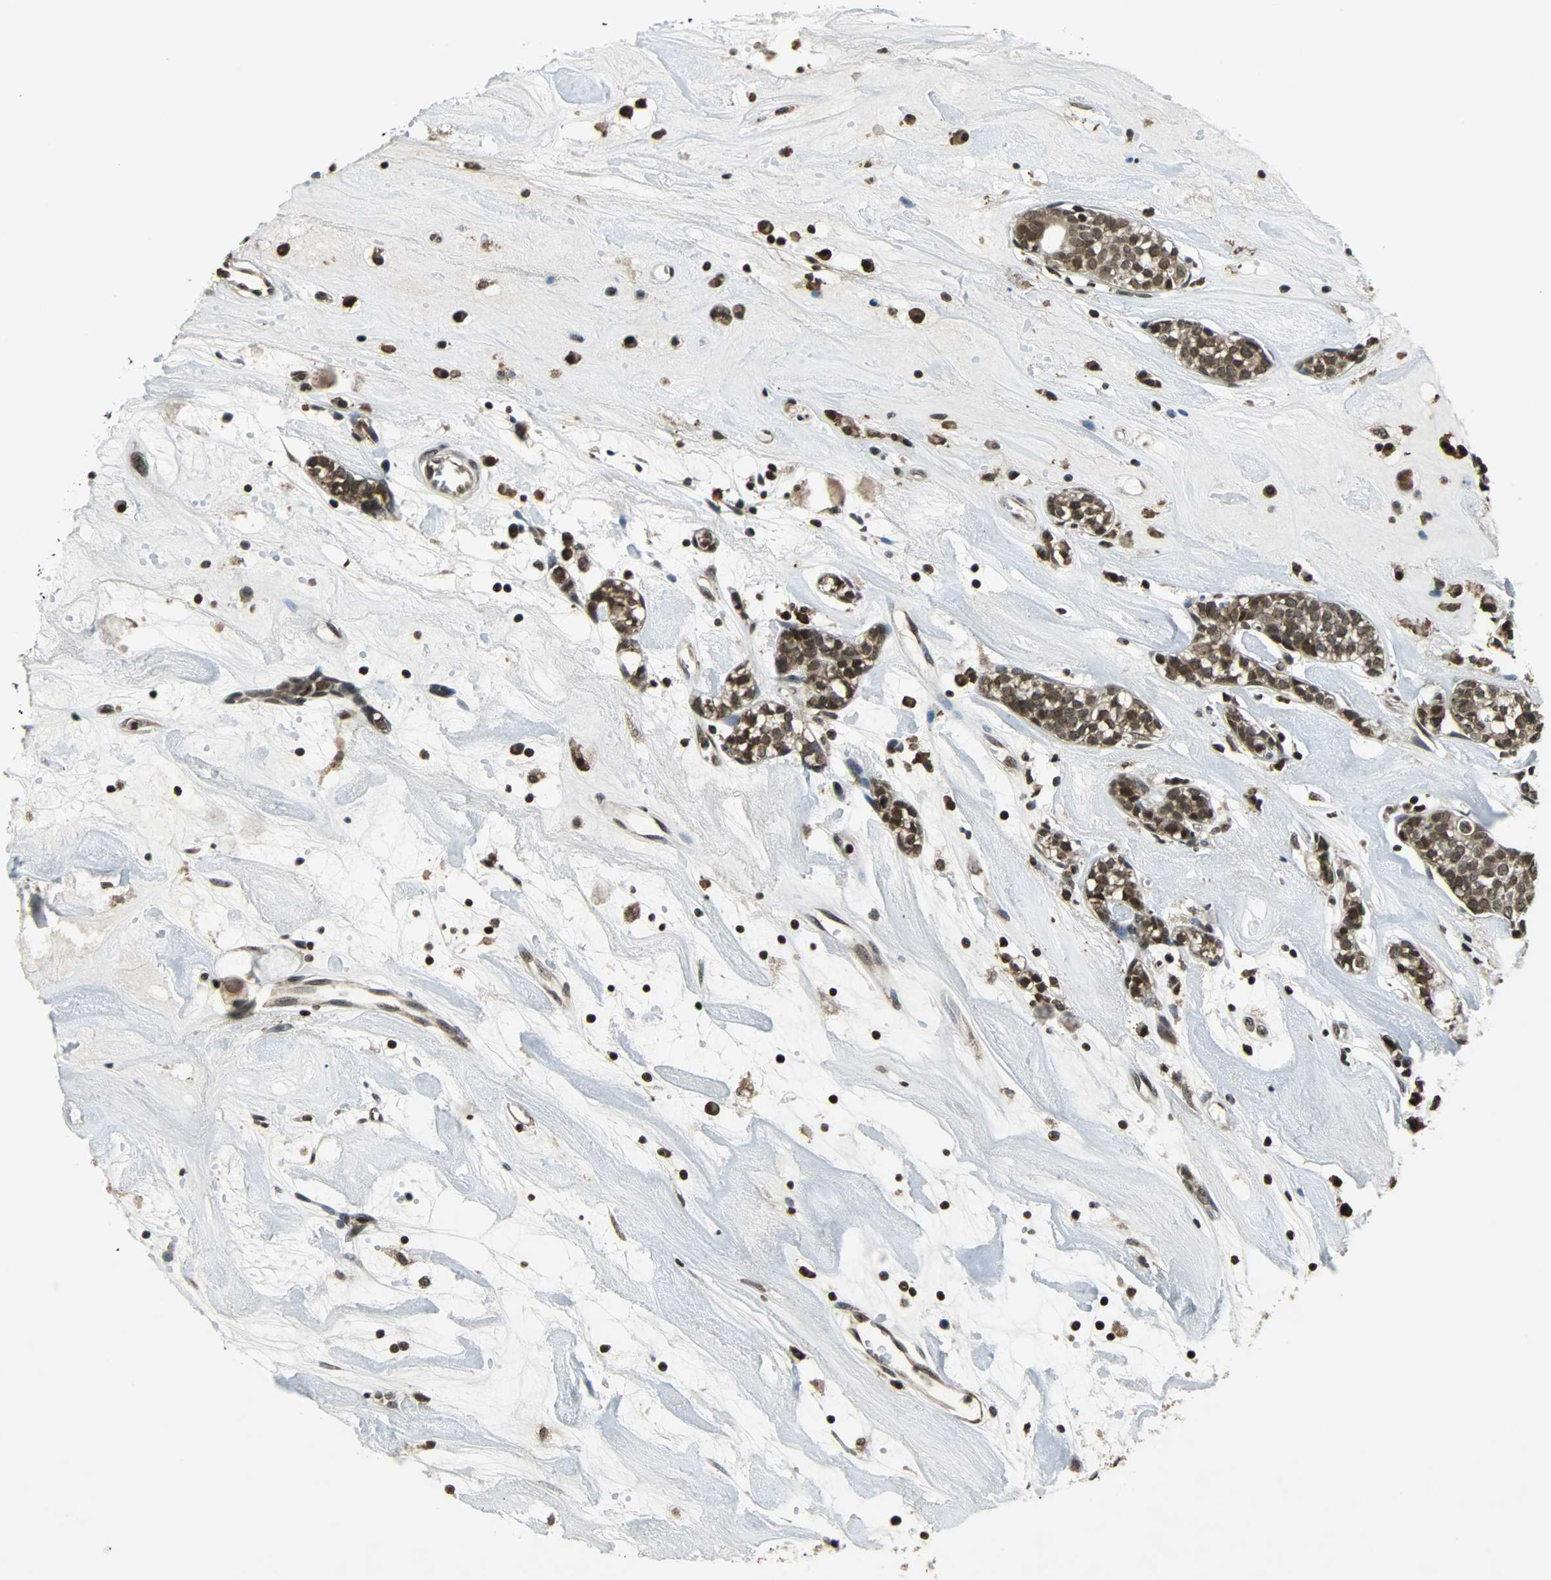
{"staining": {"intensity": "strong", "quantity": ">75%", "location": "cytoplasmic/membranous,nuclear"}, "tissue": "head and neck cancer", "cell_type": "Tumor cells", "image_type": "cancer", "snomed": [{"axis": "morphology", "description": "Adenocarcinoma, NOS"}, {"axis": "topography", "description": "Salivary gland"}, {"axis": "topography", "description": "Head-Neck"}], "caption": "Protein analysis of adenocarcinoma (head and neck) tissue demonstrates strong cytoplasmic/membranous and nuclear staining in approximately >75% of tumor cells. (IHC, brightfield microscopy, high magnification).", "gene": "REST", "patient": {"sex": "female", "age": 65}}